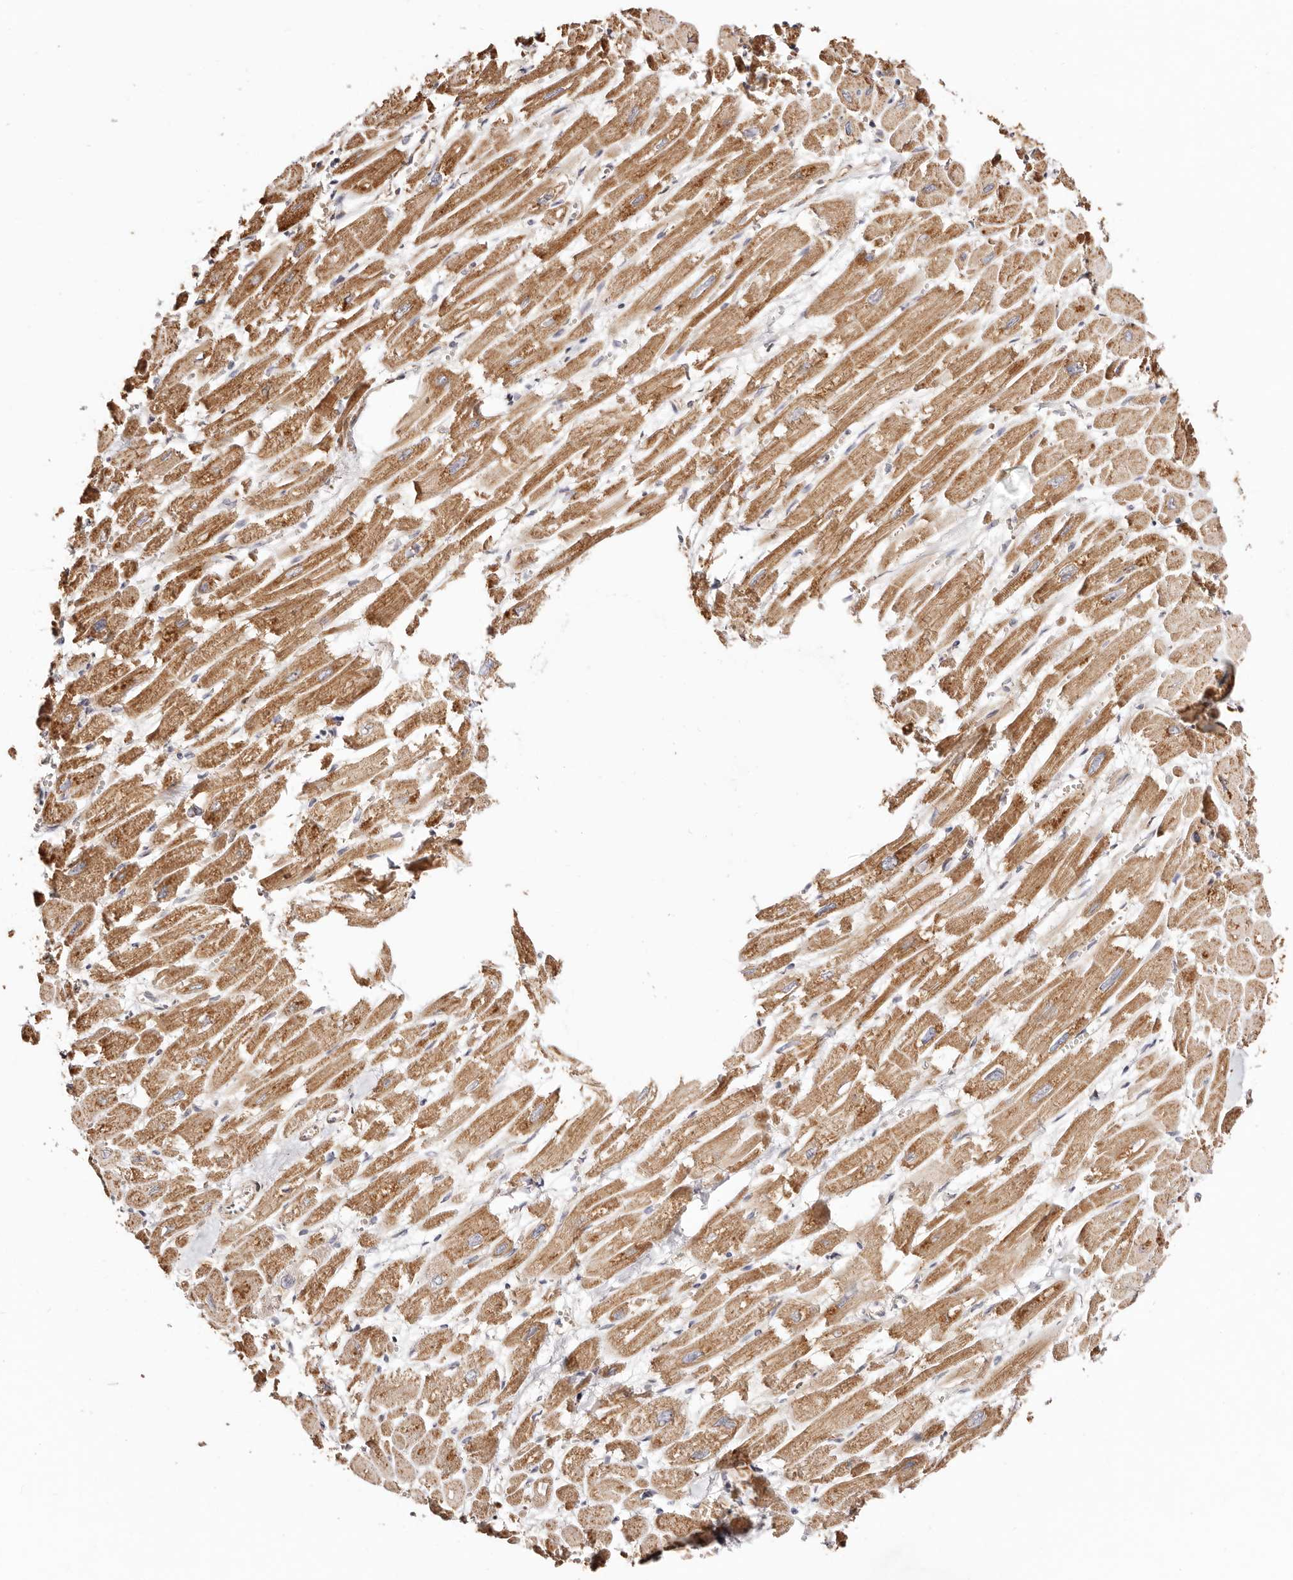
{"staining": {"intensity": "moderate", "quantity": ">75%", "location": "cytoplasmic/membranous"}, "tissue": "heart muscle", "cell_type": "Cardiomyocytes", "image_type": "normal", "snomed": [{"axis": "morphology", "description": "Normal tissue, NOS"}, {"axis": "topography", "description": "Heart"}], "caption": "DAB (3,3'-diaminobenzidine) immunohistochemical staining of benign heart muscle shows moderate cytoplasmic/membranous protein expression in approximately >75% of cardiomyocytes. The staining was performed using DAB (3,3'-diaminobenzidine) to visualize the protein expression in brown, while the nuclei were stained in blue with hematoxylin (Magnification: 20x).", "gene": "MAPK1", "patient": {"sex": "male", "age": 54}}